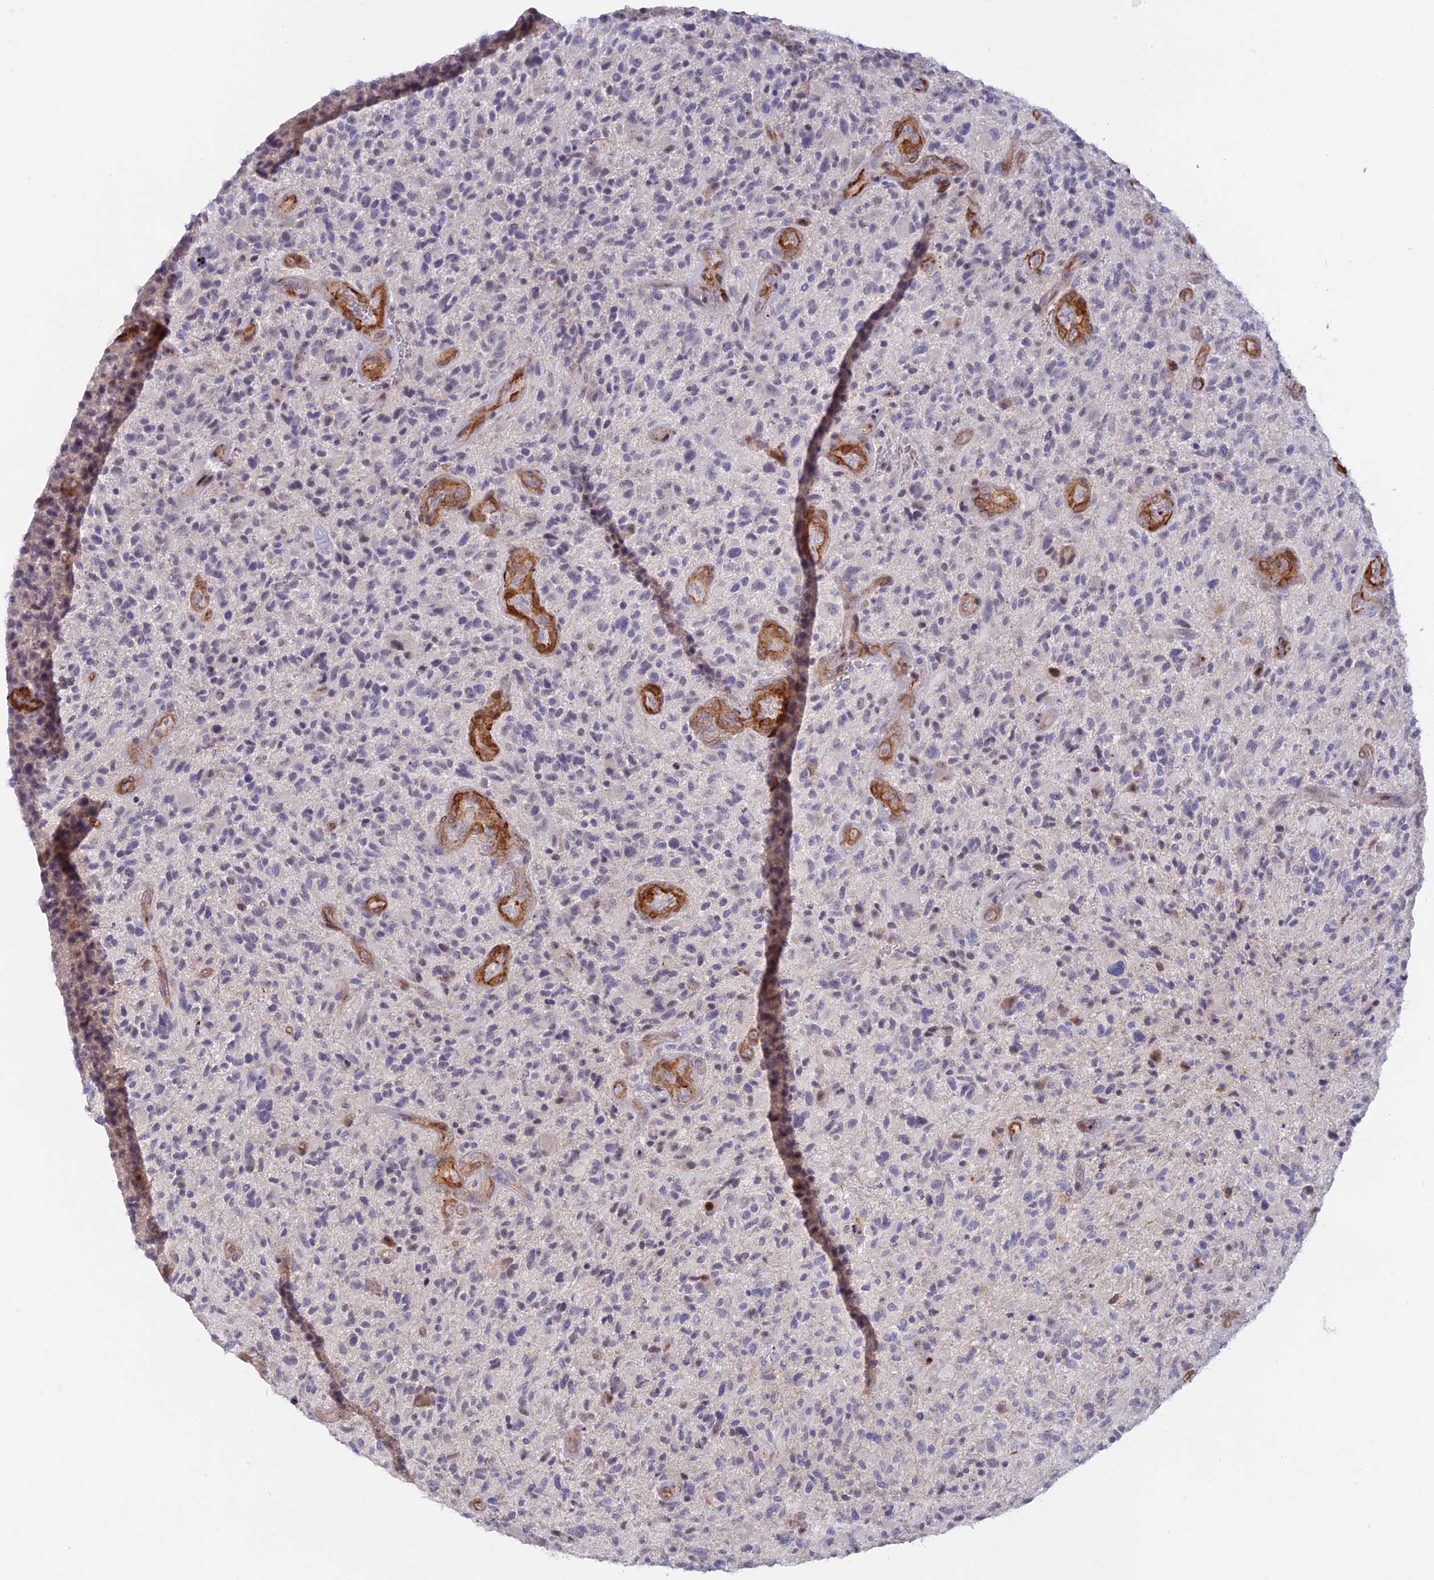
{"staining": {"intensity": "negative", "quantity": "none", "location": "none"}, "tissue": "glioma", "cell_type": "Tumor cells", "image_type": "cancer", "snomed": [{"axis": "morphology", "description": "Glioma, malignant, High grade"}, {"axis": "topography", "description": "Brain"}], "caption": "Tumor cells show no significant protein staining in malignant high-grade glioma.", "gene": "CCDC154", "patient": {"sex": "male", "age": 47}}